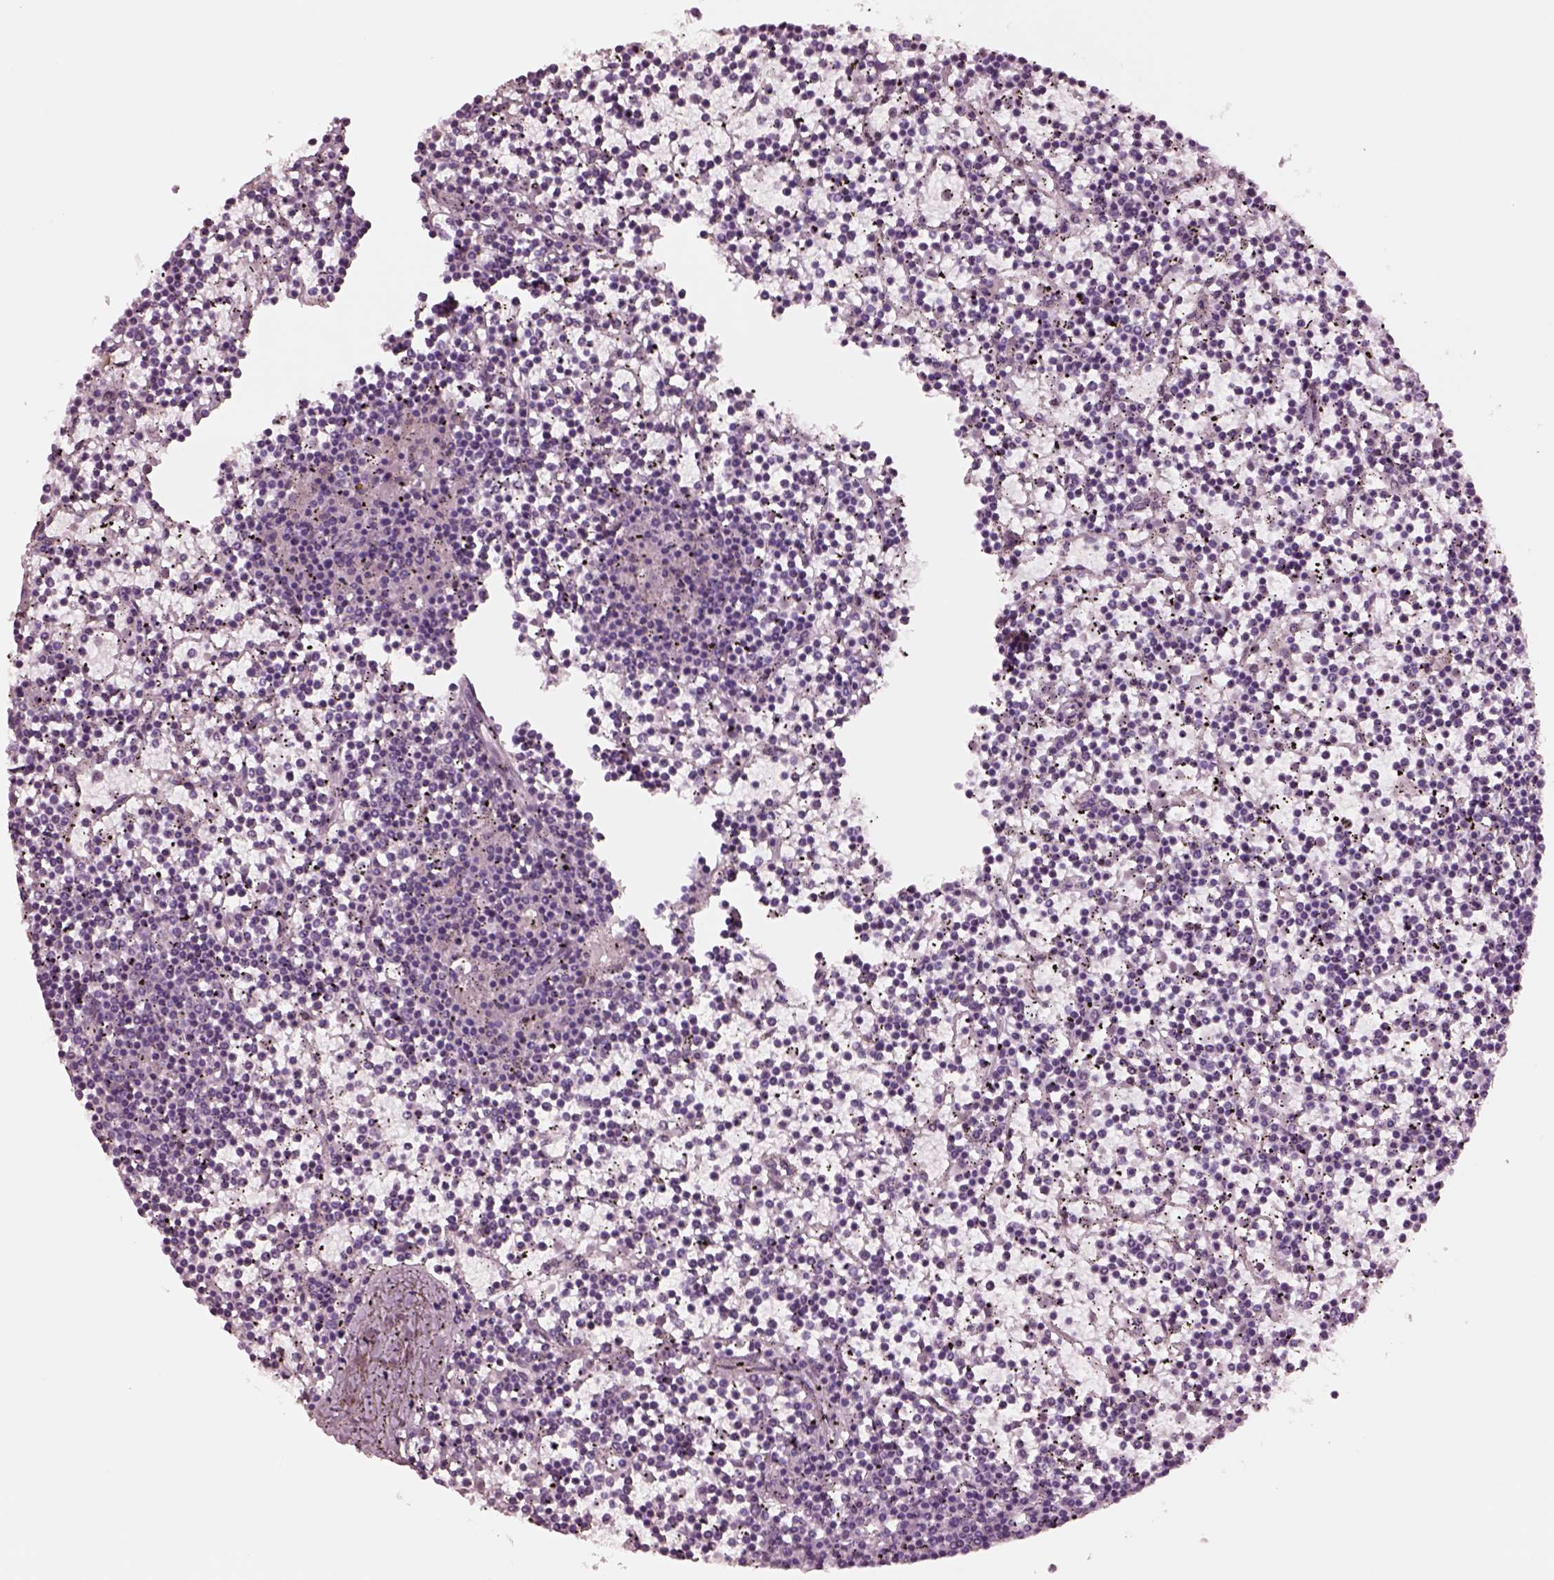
{"staining": {"intensity": "negative", "quantity": "none", "location": "none"}, "tissue": "lymphoma", "cell_type": "Tumor cells", "image_type": "cancer", "snomed": [{"axis": "morphology", "description": "Malignant lymphoma, non-Hodgkin's type, Low grade"}, {"axis": "topography", "description": "Spleen"}], "caption": "DAB immunohistochemical staining of lymphoma displays no significant expression in tumor cells.", "gene": "NMRK2", "patient": {"sex": "female", "age": 19}}